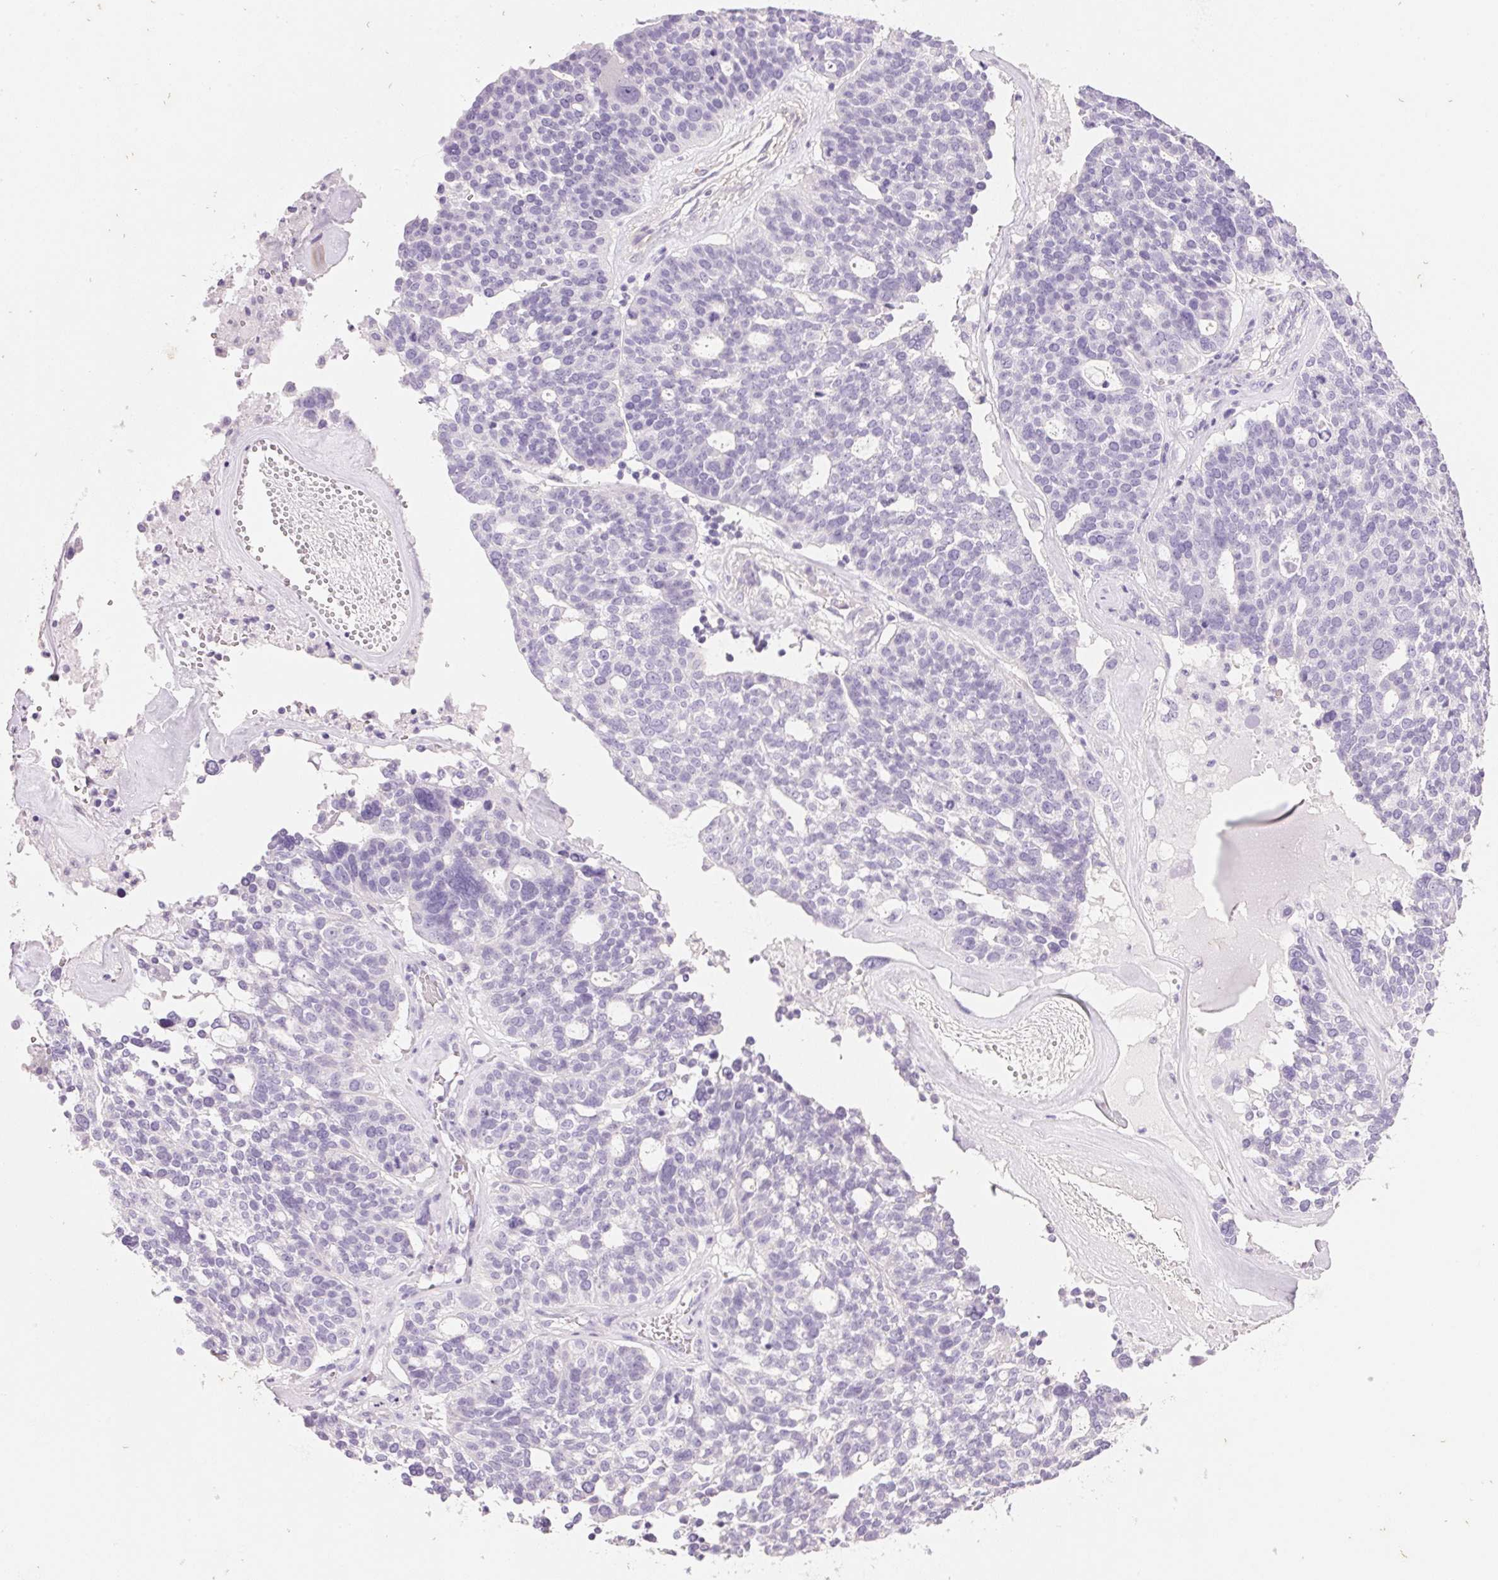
{"staining": {"intensity": "negative", "quantity": "none", "location": "none"}, "tissue": "ovarian cancer", "cell_type": "Tumor cells", "image_type": "cancer", "snomed": [{"axis": "morphology", "description": "Cystadenocarcinoma, serous, NOS"}, {"axis": "topography", "description": "Ovary"}], "caption": "This is an immunohistochemistry micrograph of ovarian cancer (serous cystadenocarcinoma). There is no expression in tumor cells.", "gene": "KCNE2", "patient": {"sex": "female", "age": 59}}